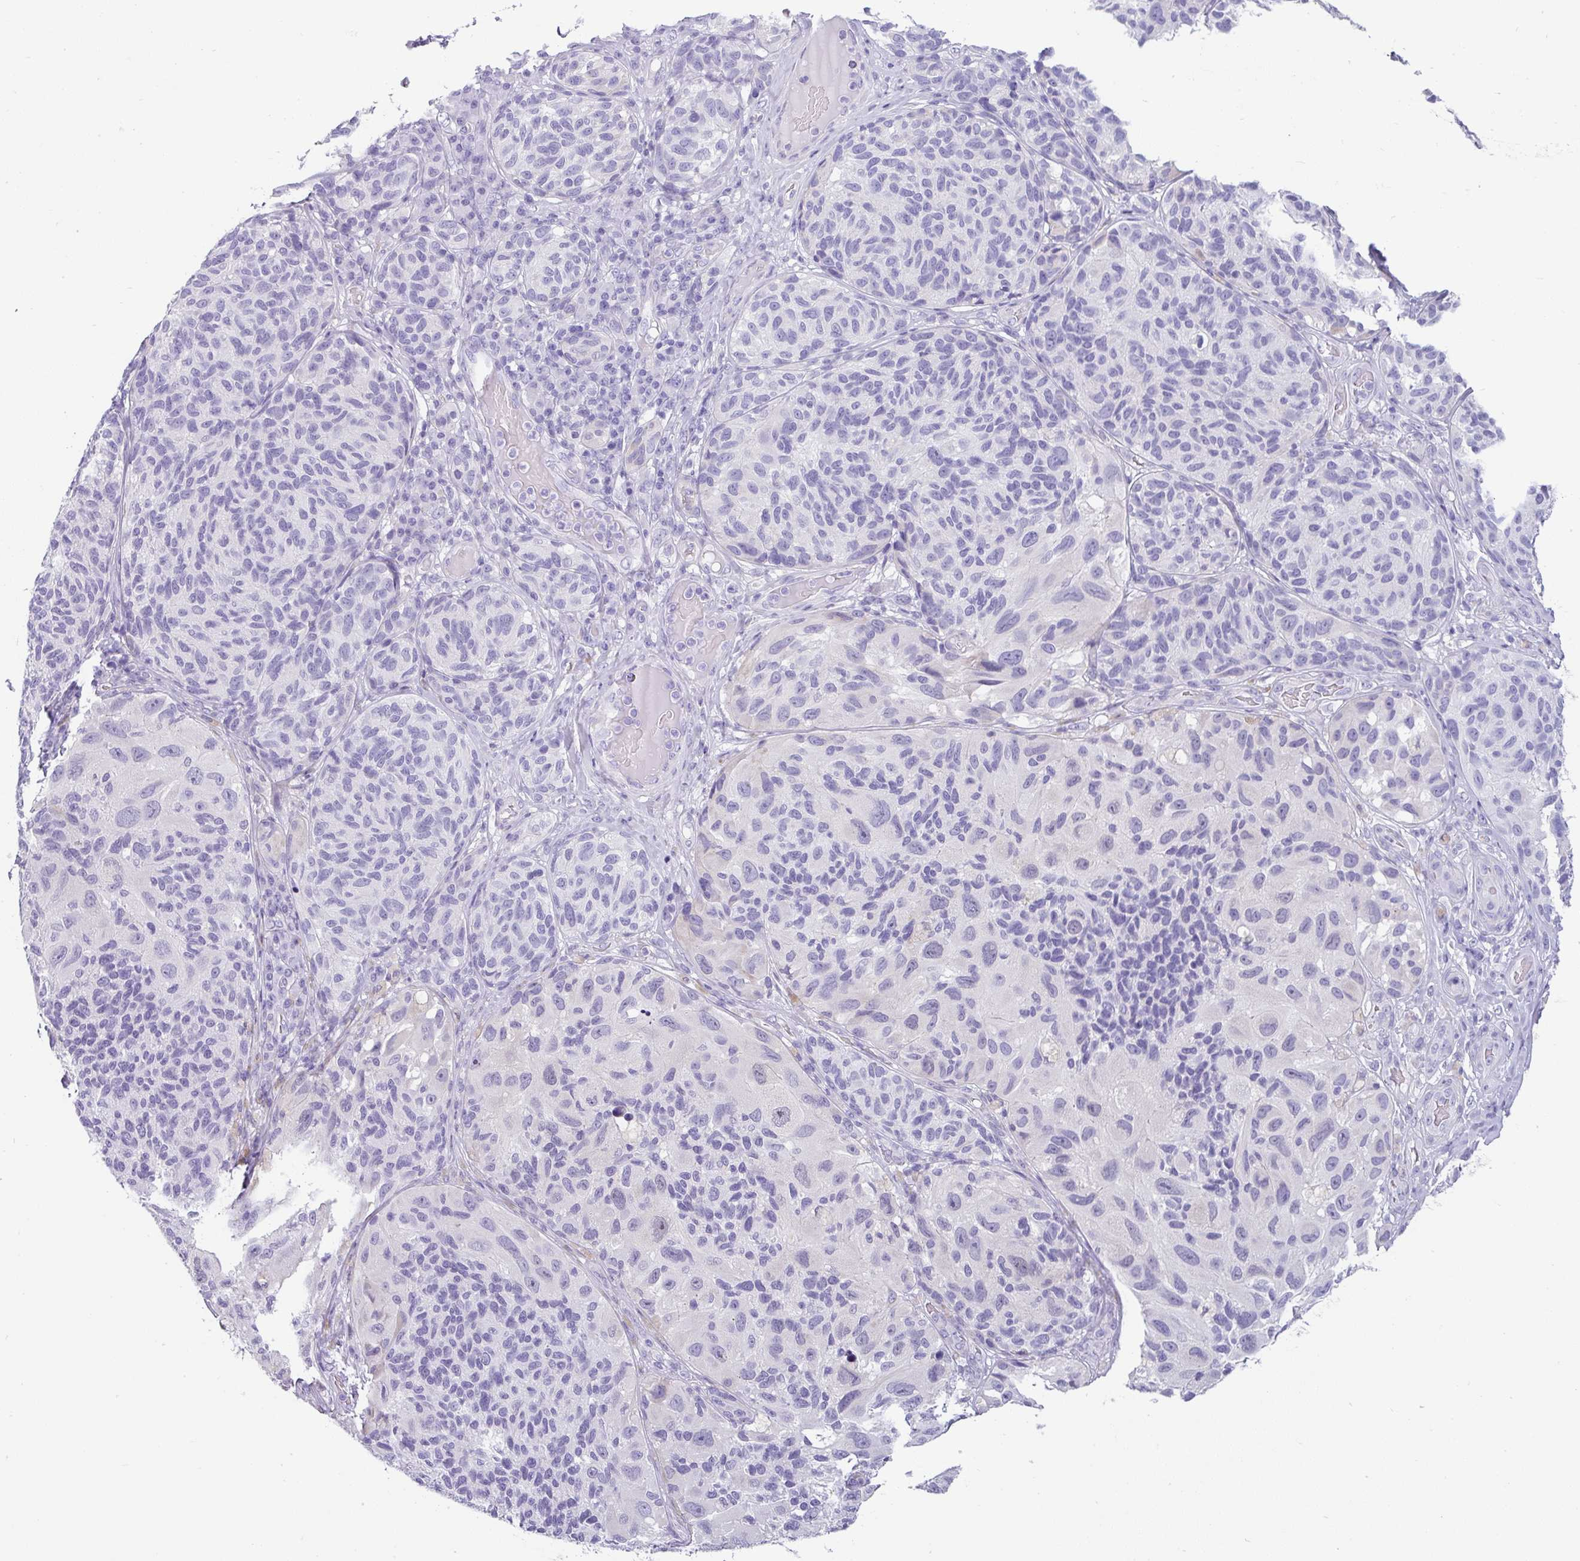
{"staining": {"intensity": "negative", "quantity": "none", "location": "none"}, "tissue": "melanoma", "cell_type": "Tumor cells", "image_type": "cancer", "snomed": [{"axis": "morphology", "description": "Malignant melanoma, NOS"}, {"axis": "topography", "description": "Skin"}], "caption": "Melanoma was stained to show a protein in brown. There is no significant positivity in tumor cells.", "gene": "VCY1B", "patient": {"sex": "female", "age": 73}}